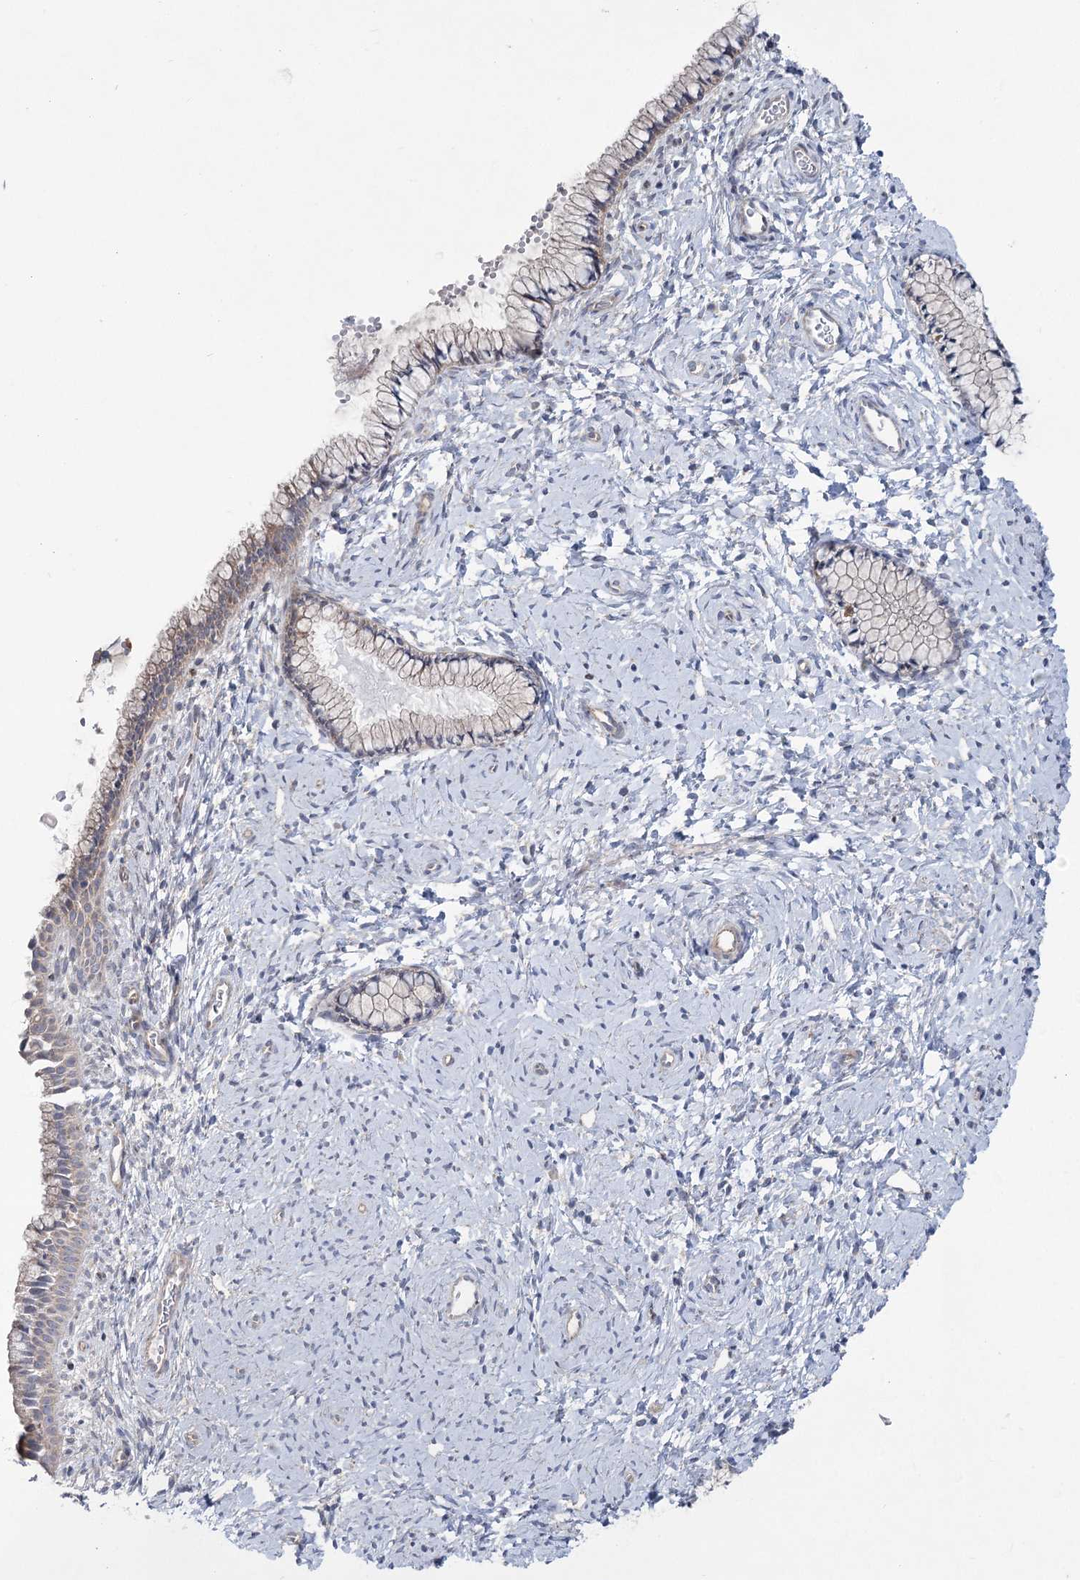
{"staining": {"intensity": "weak", "quantity": "<25%", "location": "cytoplasmic/membranous"}, "tissue": "cervix", "cell_type": "Glandular cells", "image_type": "normal", "snomed": [{"axis": "morphology", "description": "Normal tissue, NOS"}, {"axis": "topography", "description": "Cervix"}], "caption": "Photomicrograph shows no significant protein expression in glandular cells of normal cervix.", "gene": "SCN11A", "patient": {"sex": "female", "age": 33}}